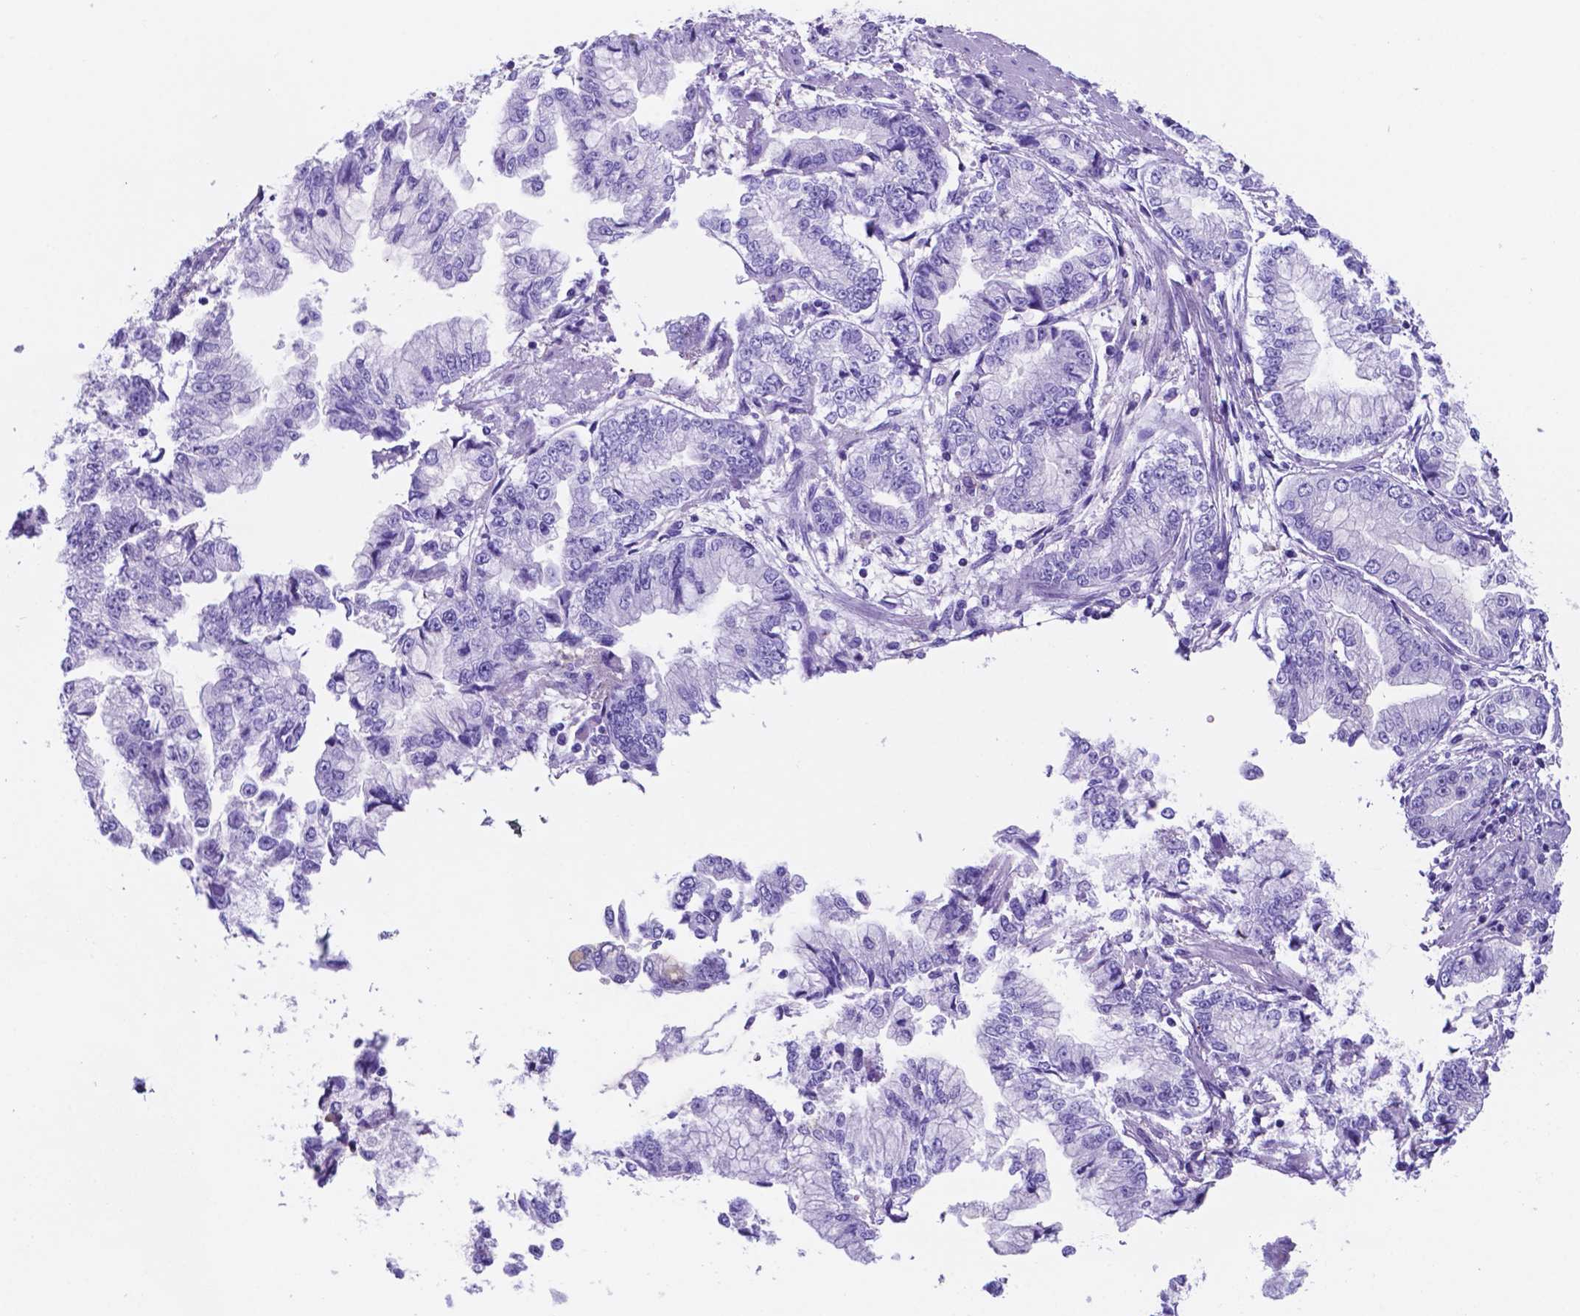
{"staining": {"intensity": "negative", "quantity": "none", "location": "none"}, "tissue": "stomach cancer", "cell_type": "Tumor cells", "image_type": "cancer", "snomed": [{"axis": "morphology", "description": "Adenocarcinoma, NOS"}, {"axis": "topography", "description": "Stomach, upper"}], "caption": "Image shows no significant protein staining in tumor cells of stomach adenocarcinoma.", "gene": "DNAAF8", "patient": {"sex": "female", "age": 74}}